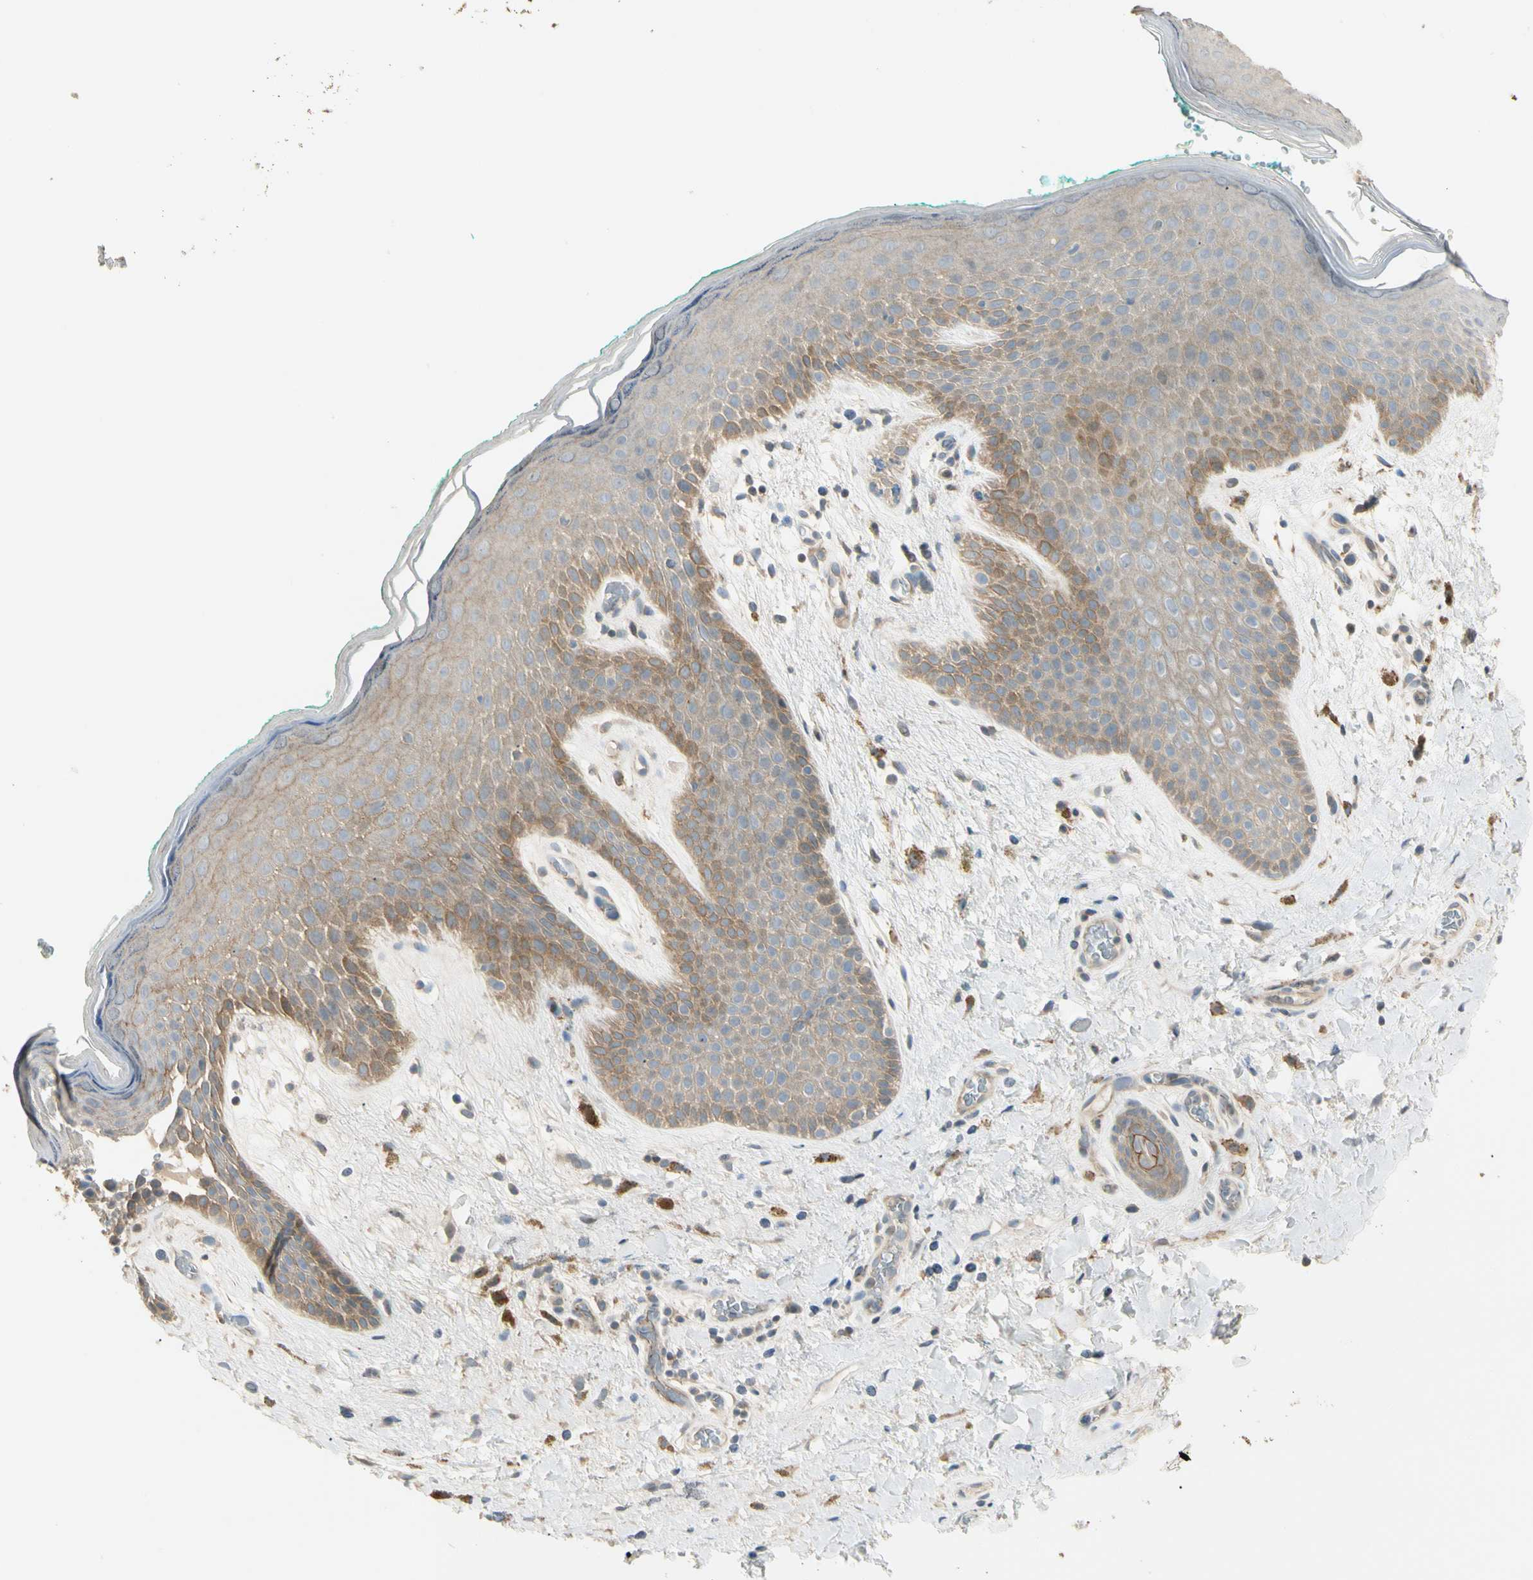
{"staining": {"intensity": "moderate", "quantity": "25%-75%", "location": "cytoplasmic/membranous"}, "tissue": "skin", "cell_type": "Epidermal cells", "image_type": "normal", "snomed": [{"axis": "morphology", "description": "Normal tissue, NOS"}, {"axis": "topography", "description": "Anal"}], "caption": "Immunohistochemical staining of normal skin displays moderate cytoplasmic/membranous protein staining in approximately 25%-75% of epidermal cells. The staining is performed using DAB (3,3'-diaminobenzidine) brown chromogen to label protein expression. The nuclei are counter-stained blue using hematoxylin.", "gene": "P3H2", "patient": {"sex": "male", "age": 74}}